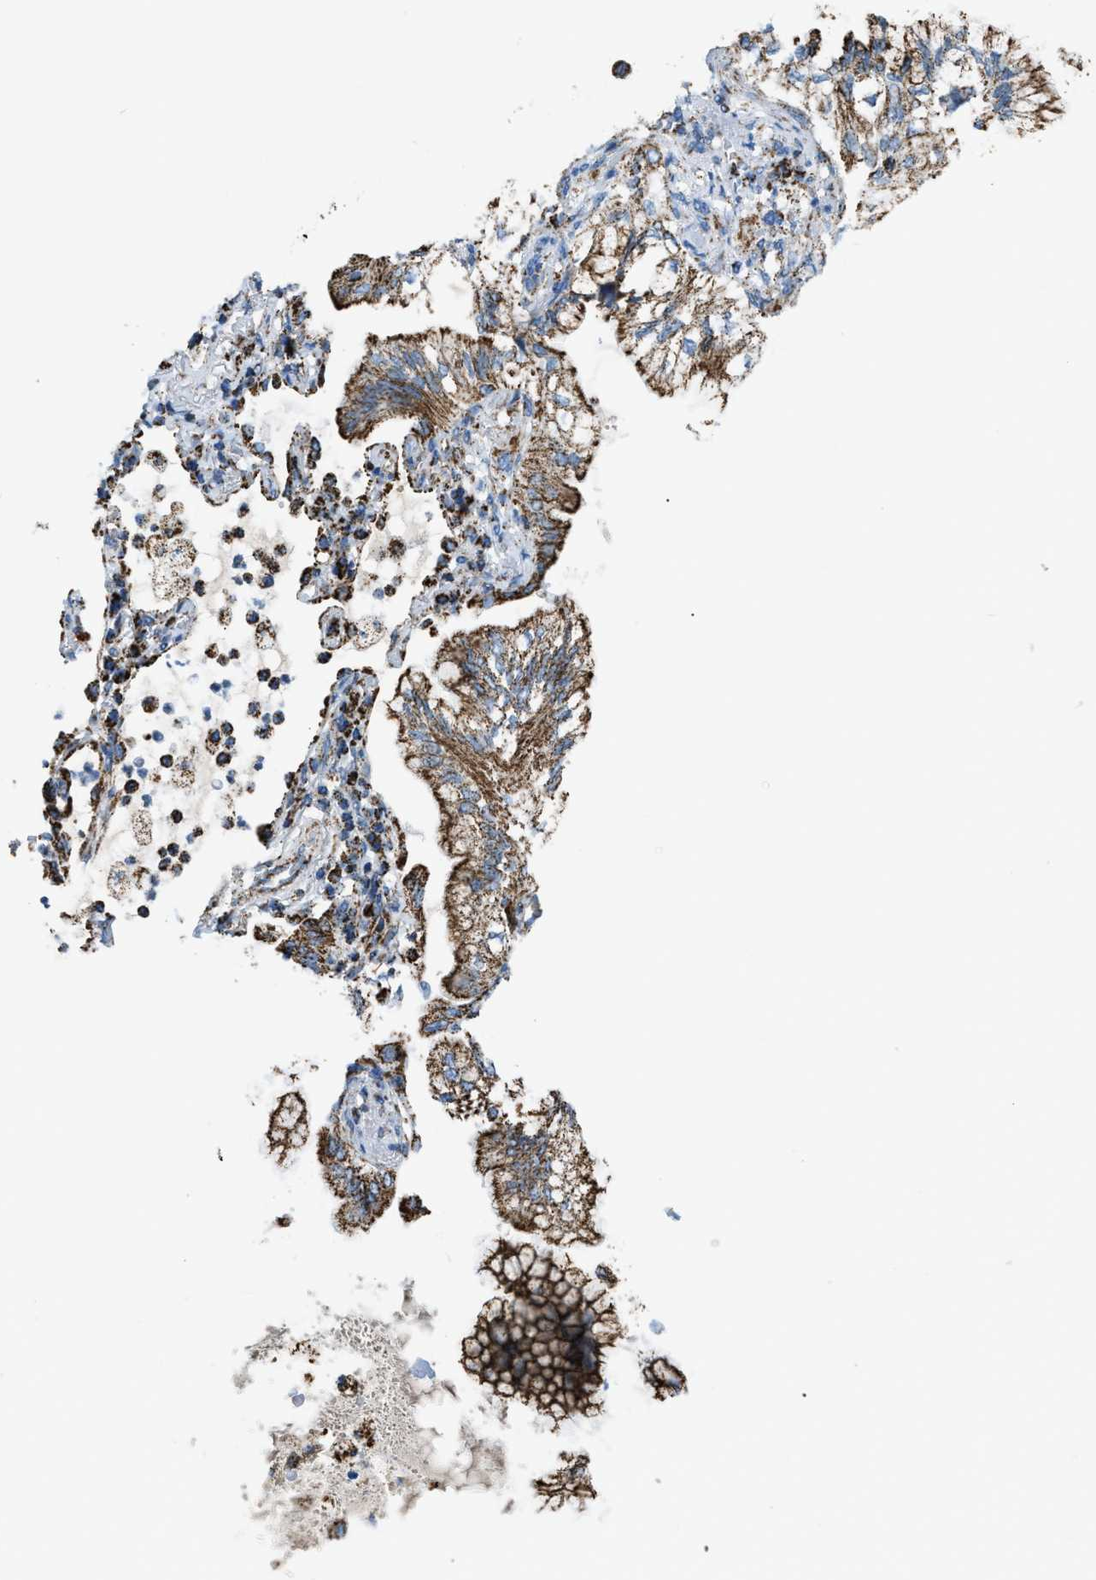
{"staining": {"intensity": "moderate", "quantity": ">75%", "location": "cytoplasmic/membranous"}, "tissue": "lung cancer", "cell_type": "Tumor cells", "image_type": "cancer", "snomed": [{"axis": "morphology", "description": "Adenocarcinoma, NOS"}, {"axis": "topography", "description": "Lung"}], "caption": "Tumor cells display medium levels of moderate cytoplasmic/membranous staining in about >75% of cells in human lung adenocarcinoma.", "gene": "ETFB", "patient": {"sex": "female", "age": 70}}